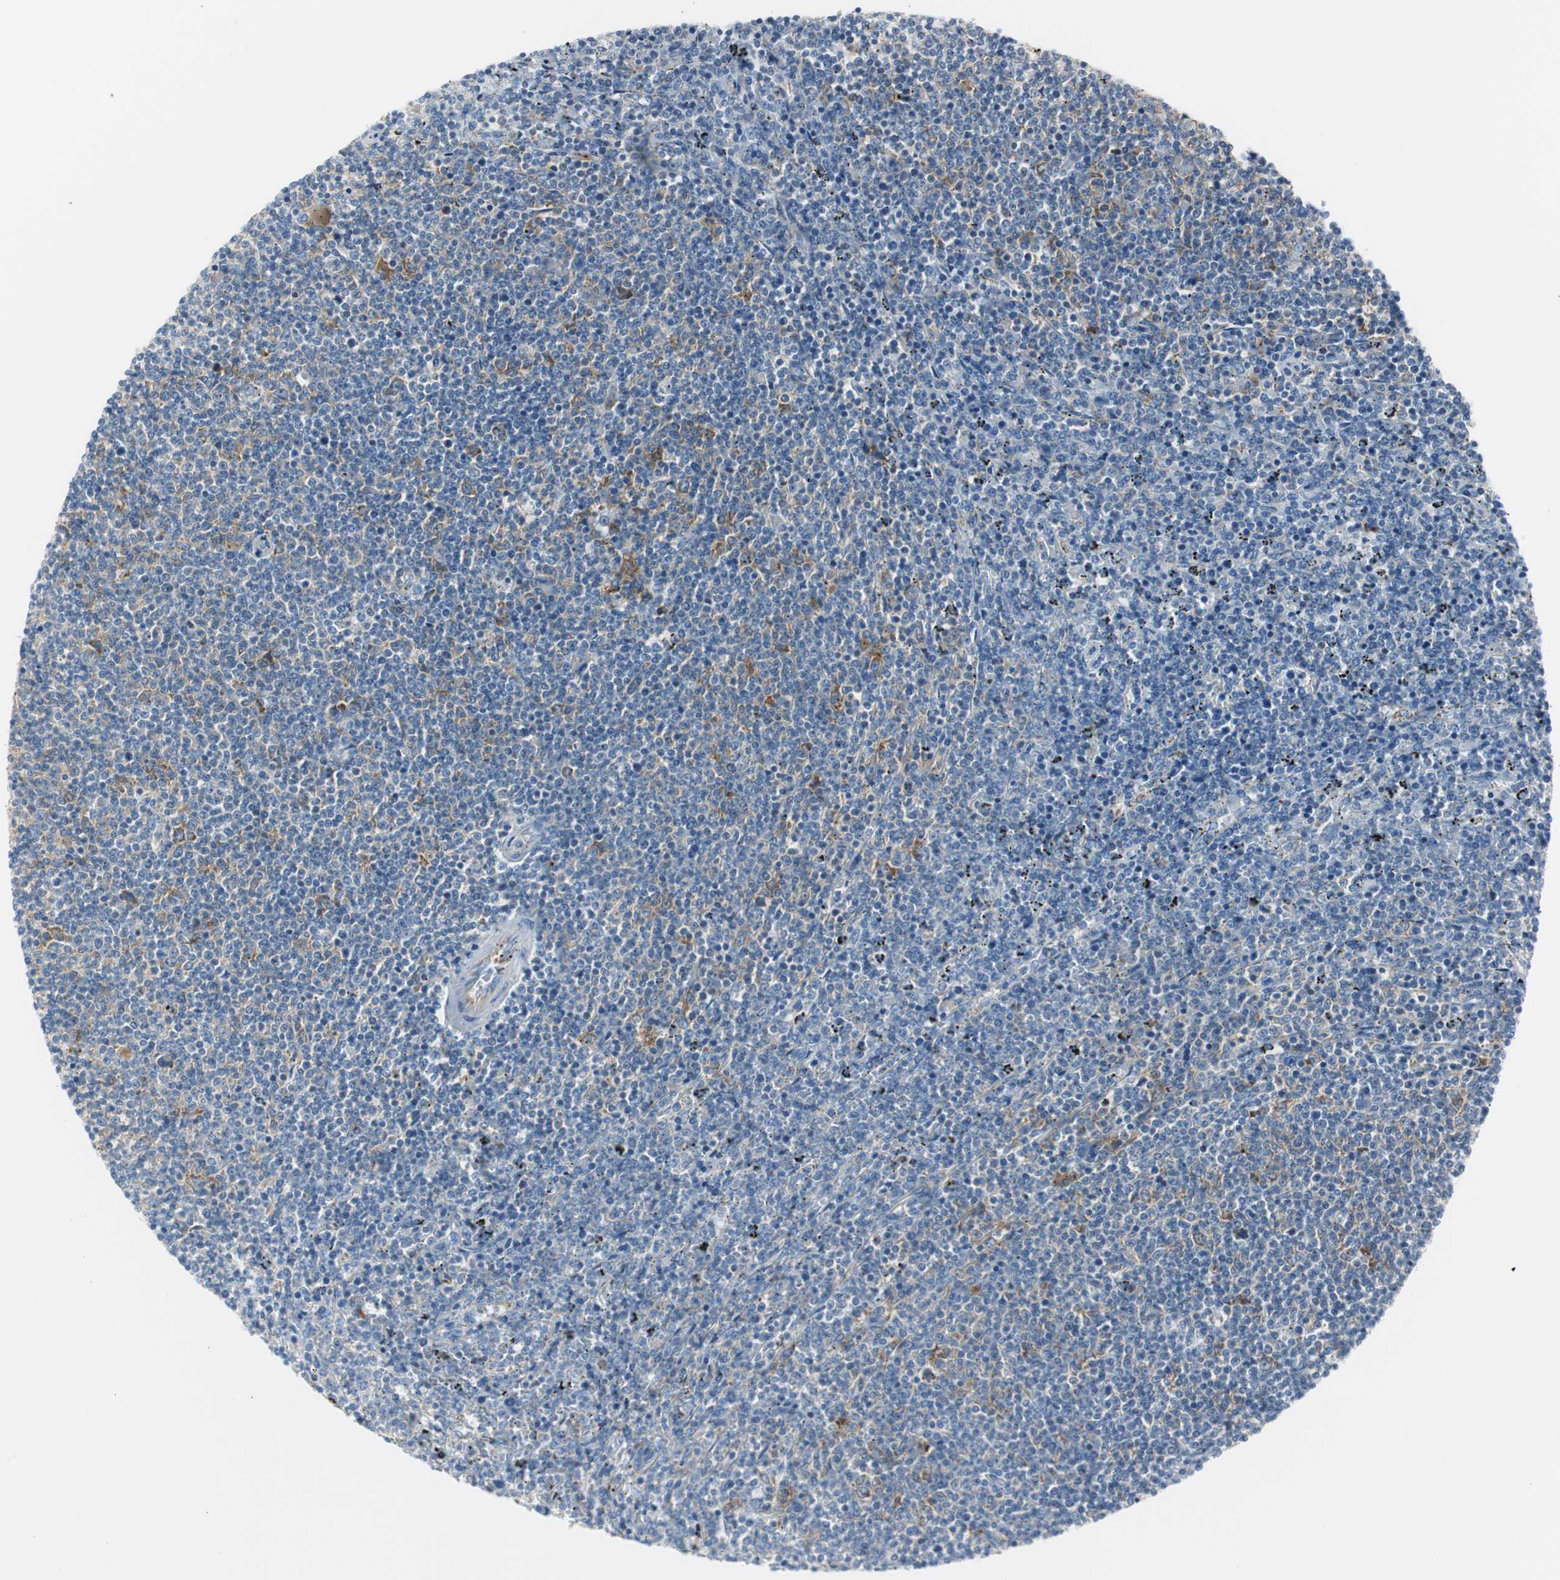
{"staining": {"intensity": "moderate", "quantity": "<25%", "location": "cytoplasmic/membranous"}, "tissue": "lymphoma", "cell_type": "Tumor cells", "image_type": "cancer", "snomed": [{"axis": "morphology", "description": "Malignant lymphoma, non-Hodgkin's type, Low grade"}, {"axis": "topography", "description": "Spleen"}], "caption": "This micrograph demonstrates immunohistochemistry staining of malignant lymphoma, non-Hodgkin's type (low-grade), with low moderate cytoplasmic/membranous positivity in approximately <25% of tumor cells.", "gene": "RPS12", "patient": {"sex": "female", "age": 50}}